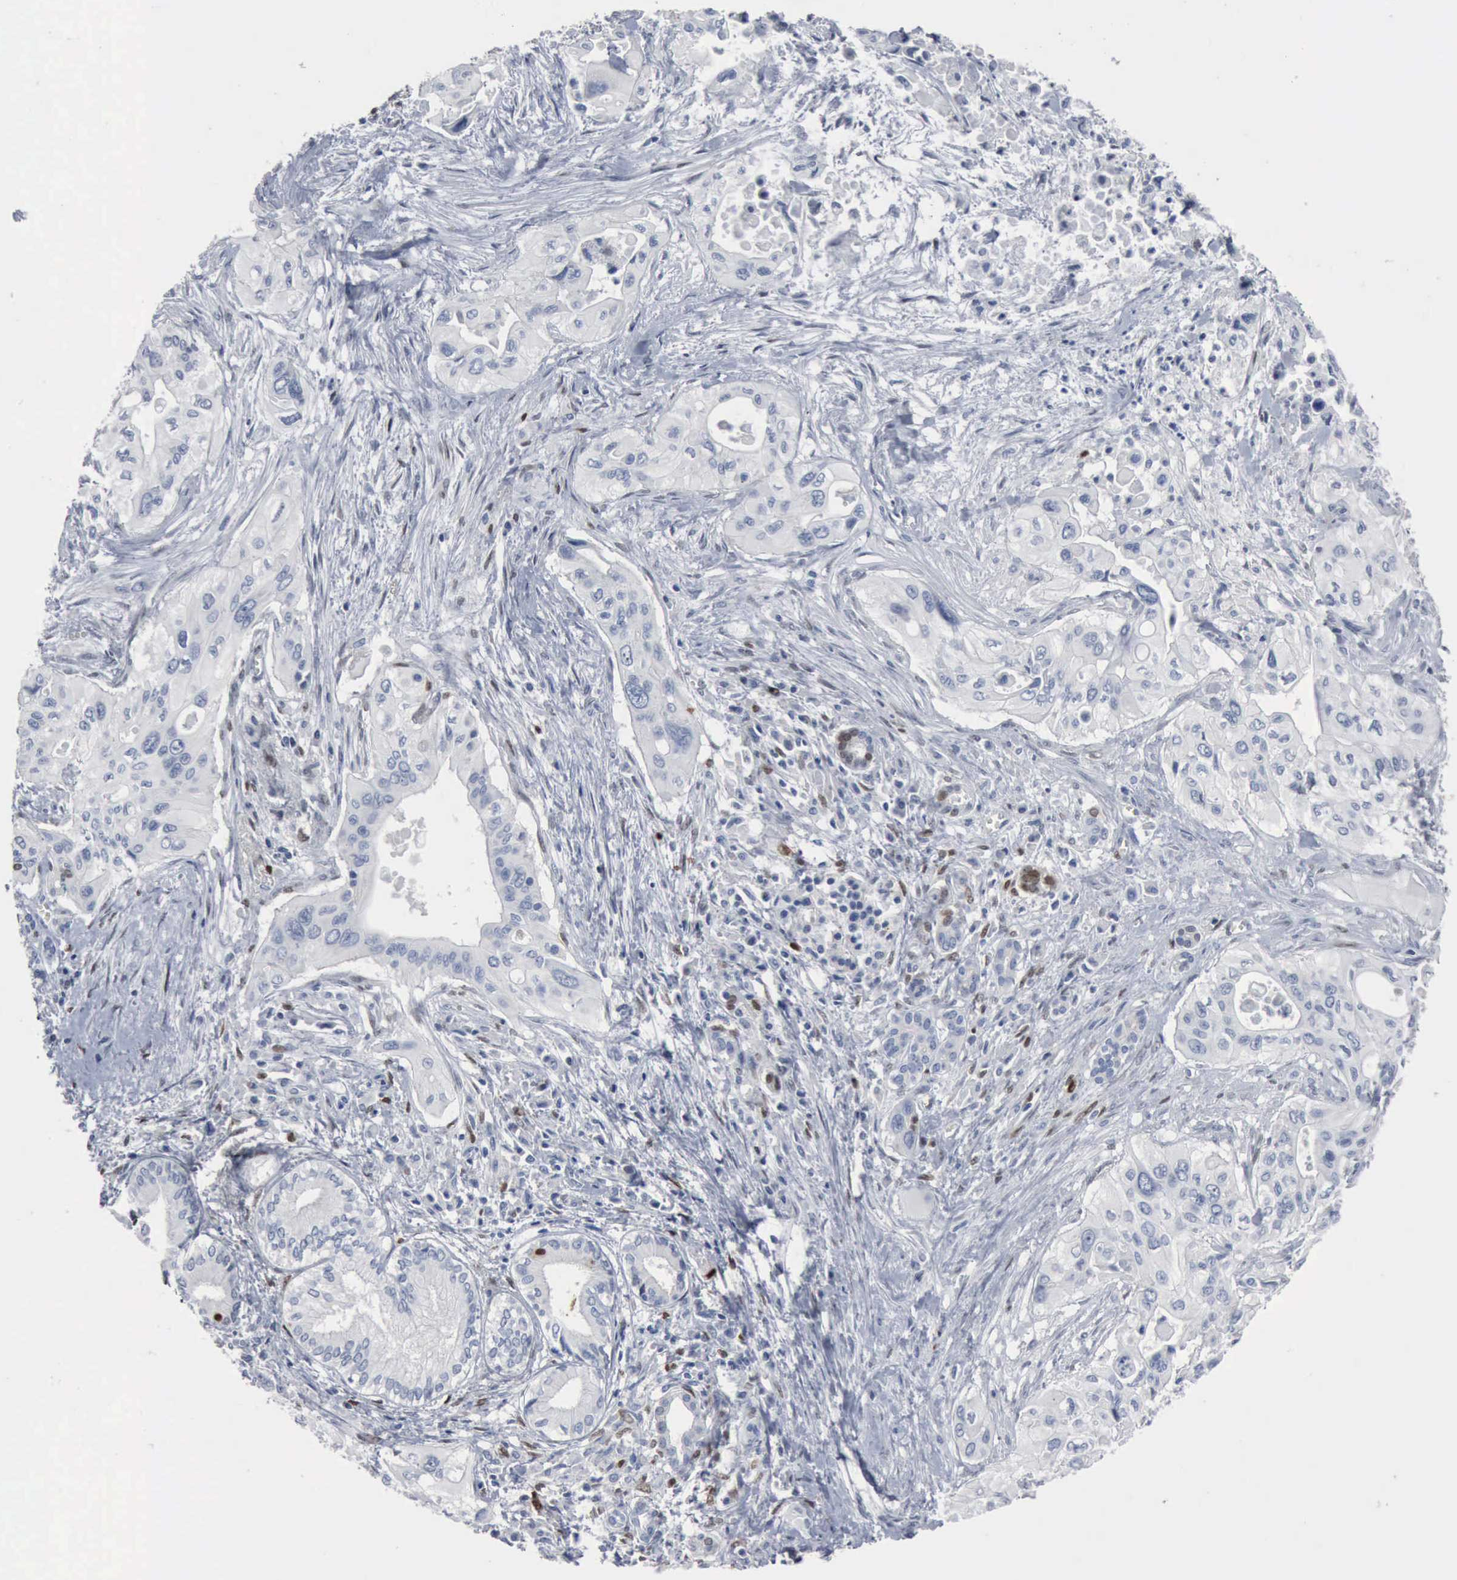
{"staining": {"intensity": "negative", "quantity": "none", "location": "none"}, "tissue": "pancreatic cancer", "cell_type": "Tumor cells", "image_type": "cancer", "snomed": [{"axis": "morphology", "description": "Adenocarcinoma, NOS"}, {"axis": "topography", "description": "Pancreas"}], "caption": "The IHC photomicrograph has no significant expression in tumor cells of pancreatic adenocarcinoma tissue.", "gene": "FGF2", "patient": {"sex": "male", "age": 77}}